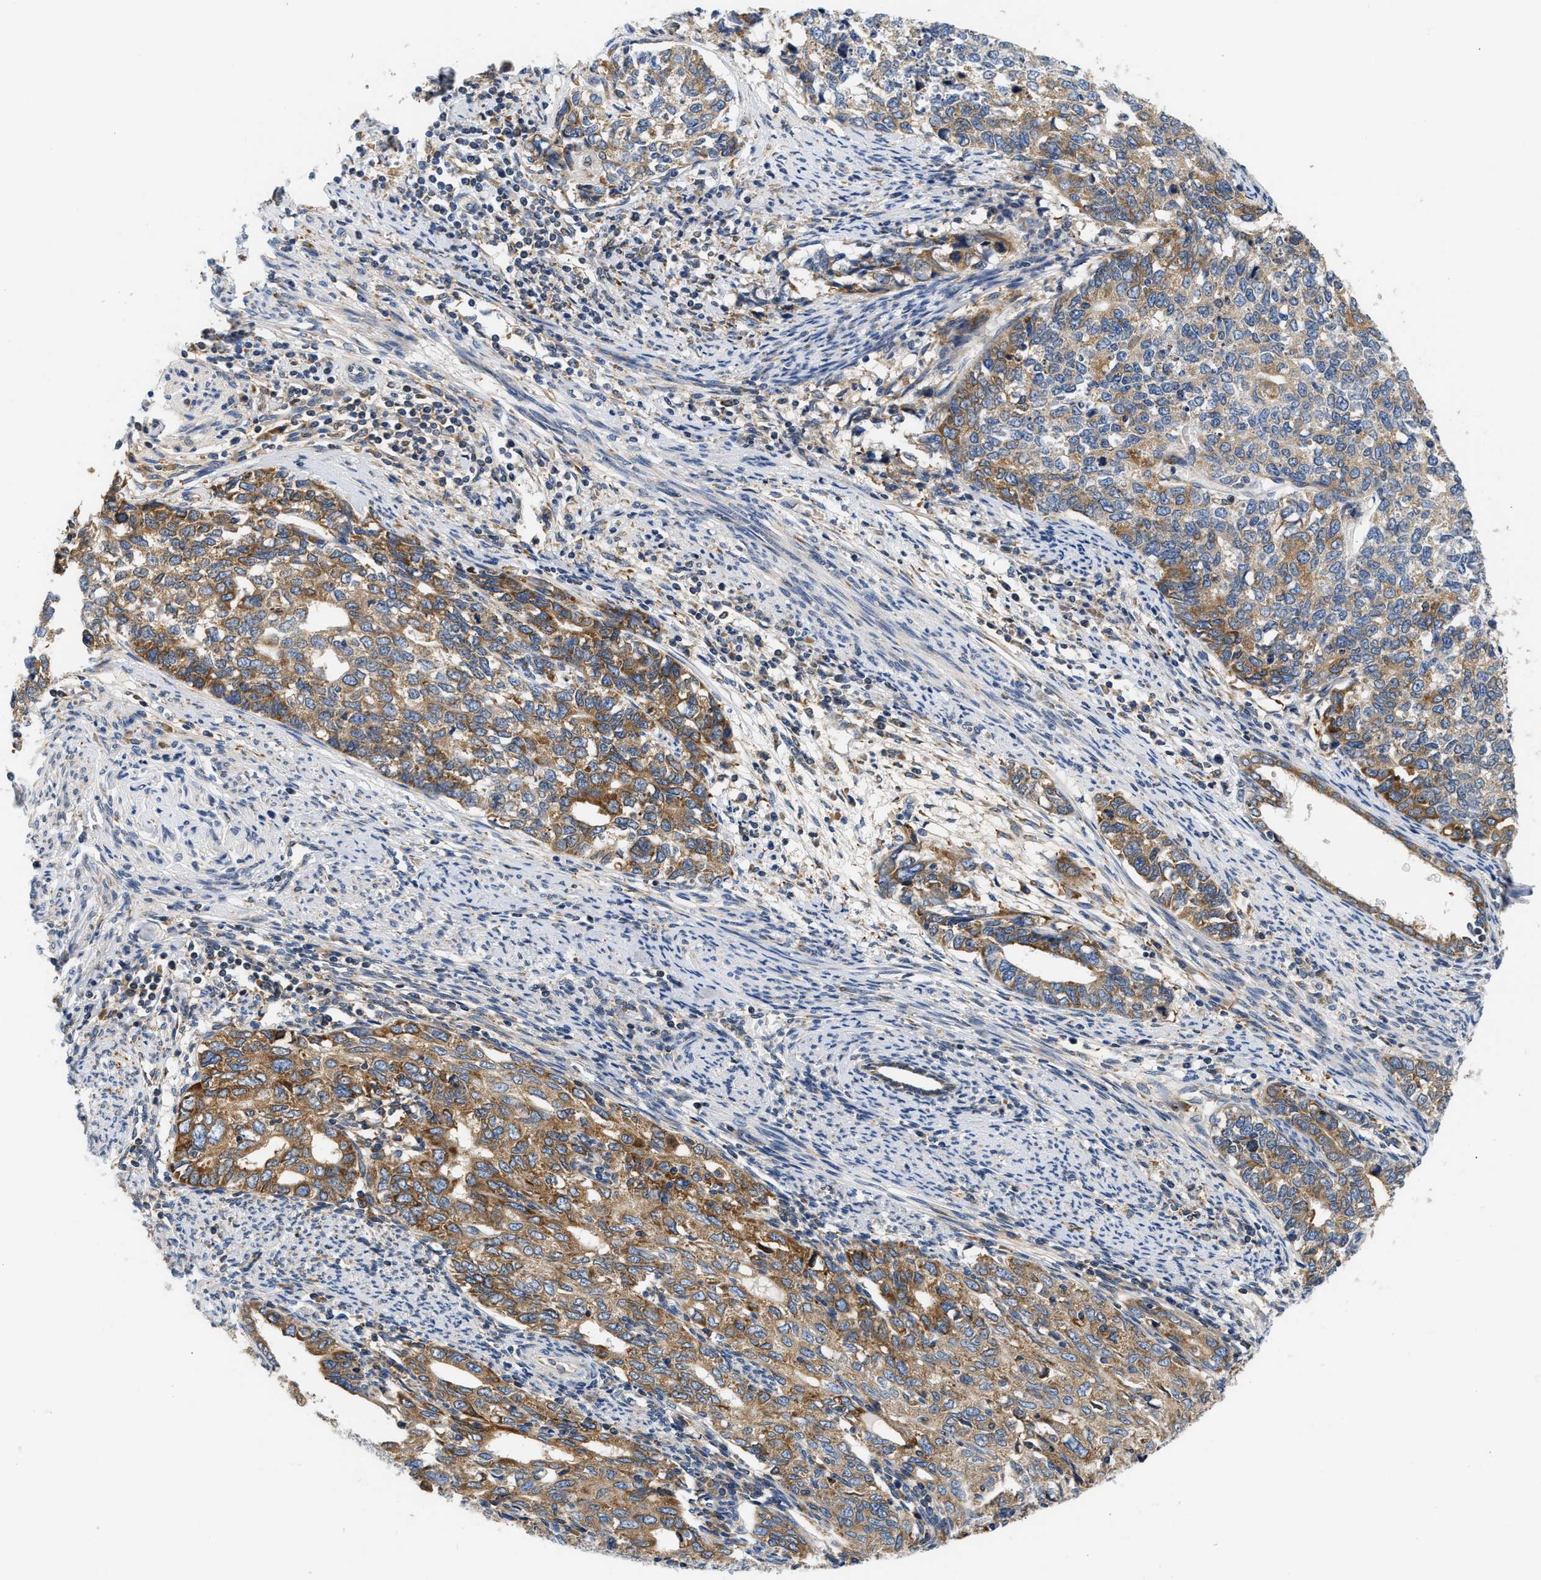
{"staining": {"intensity": "moderate", "quantity": "25%-75%", "location": "cytoplasmic/membranous"}, "tissue": "cervical cancer", "cell_type": "Tumor cells", "image_type": "cancer", "snomed": [{"axis": "morphology", "description": "Squamous cell carcinoma, NOS"}, {"axis": "topography", "description": "Cervix"}], "caption": "Cervical cancer (squamous cell carcinoma) tissue reveals moderate cytoplasmic/membranous positivity in about 25%-75% of tumor cells The staining is performed using DAB (3,3'-diaminobenzidine) brown chromogen to label protein expression. The nuclei are counter-stained blue using hematoxylin.", "gene": "HDHD3", "patient": {"sex": "female", "age": 63}}